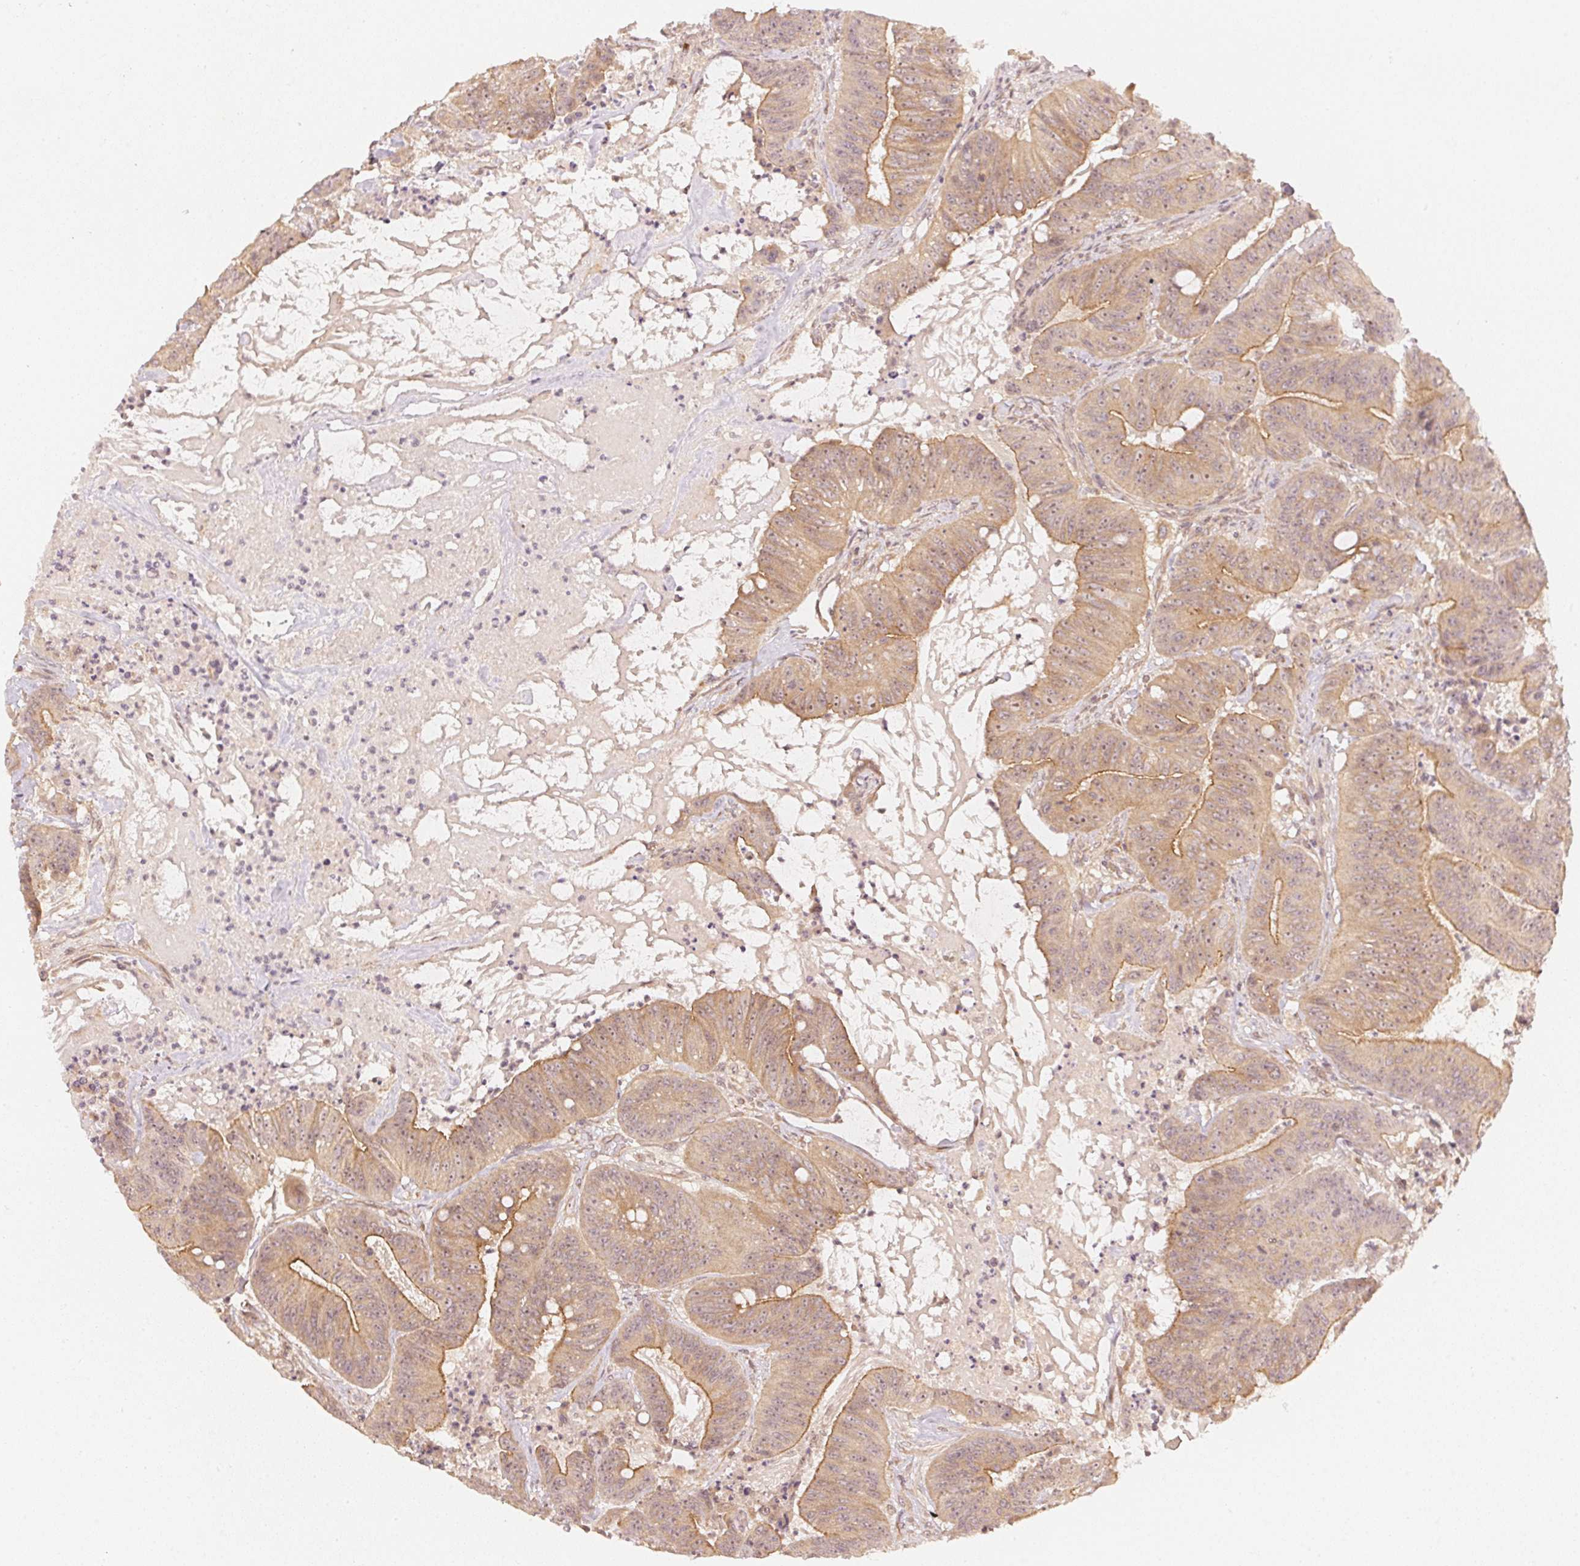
{"staining": {"intensity": "moderate", "quantity": ">75%", "location": "cytoplasmic/membranous"}, "tissue": "colorectal cancer", "cell_type": "Tumor cells", "image_type": "cancer", "snomed": [{"axis": "morphology", "description": "Adenocarcinoma, NOS"}, {"axis": "topography", "description": "Colon"}], "caption": "Protein staining displays moderate cytoplasmic/membranous positivity in about >75% of tumor cells in colorectal adenocarcinoma.", "gene": "WDR54", "patient": {"sex": "male", "age": 33}}